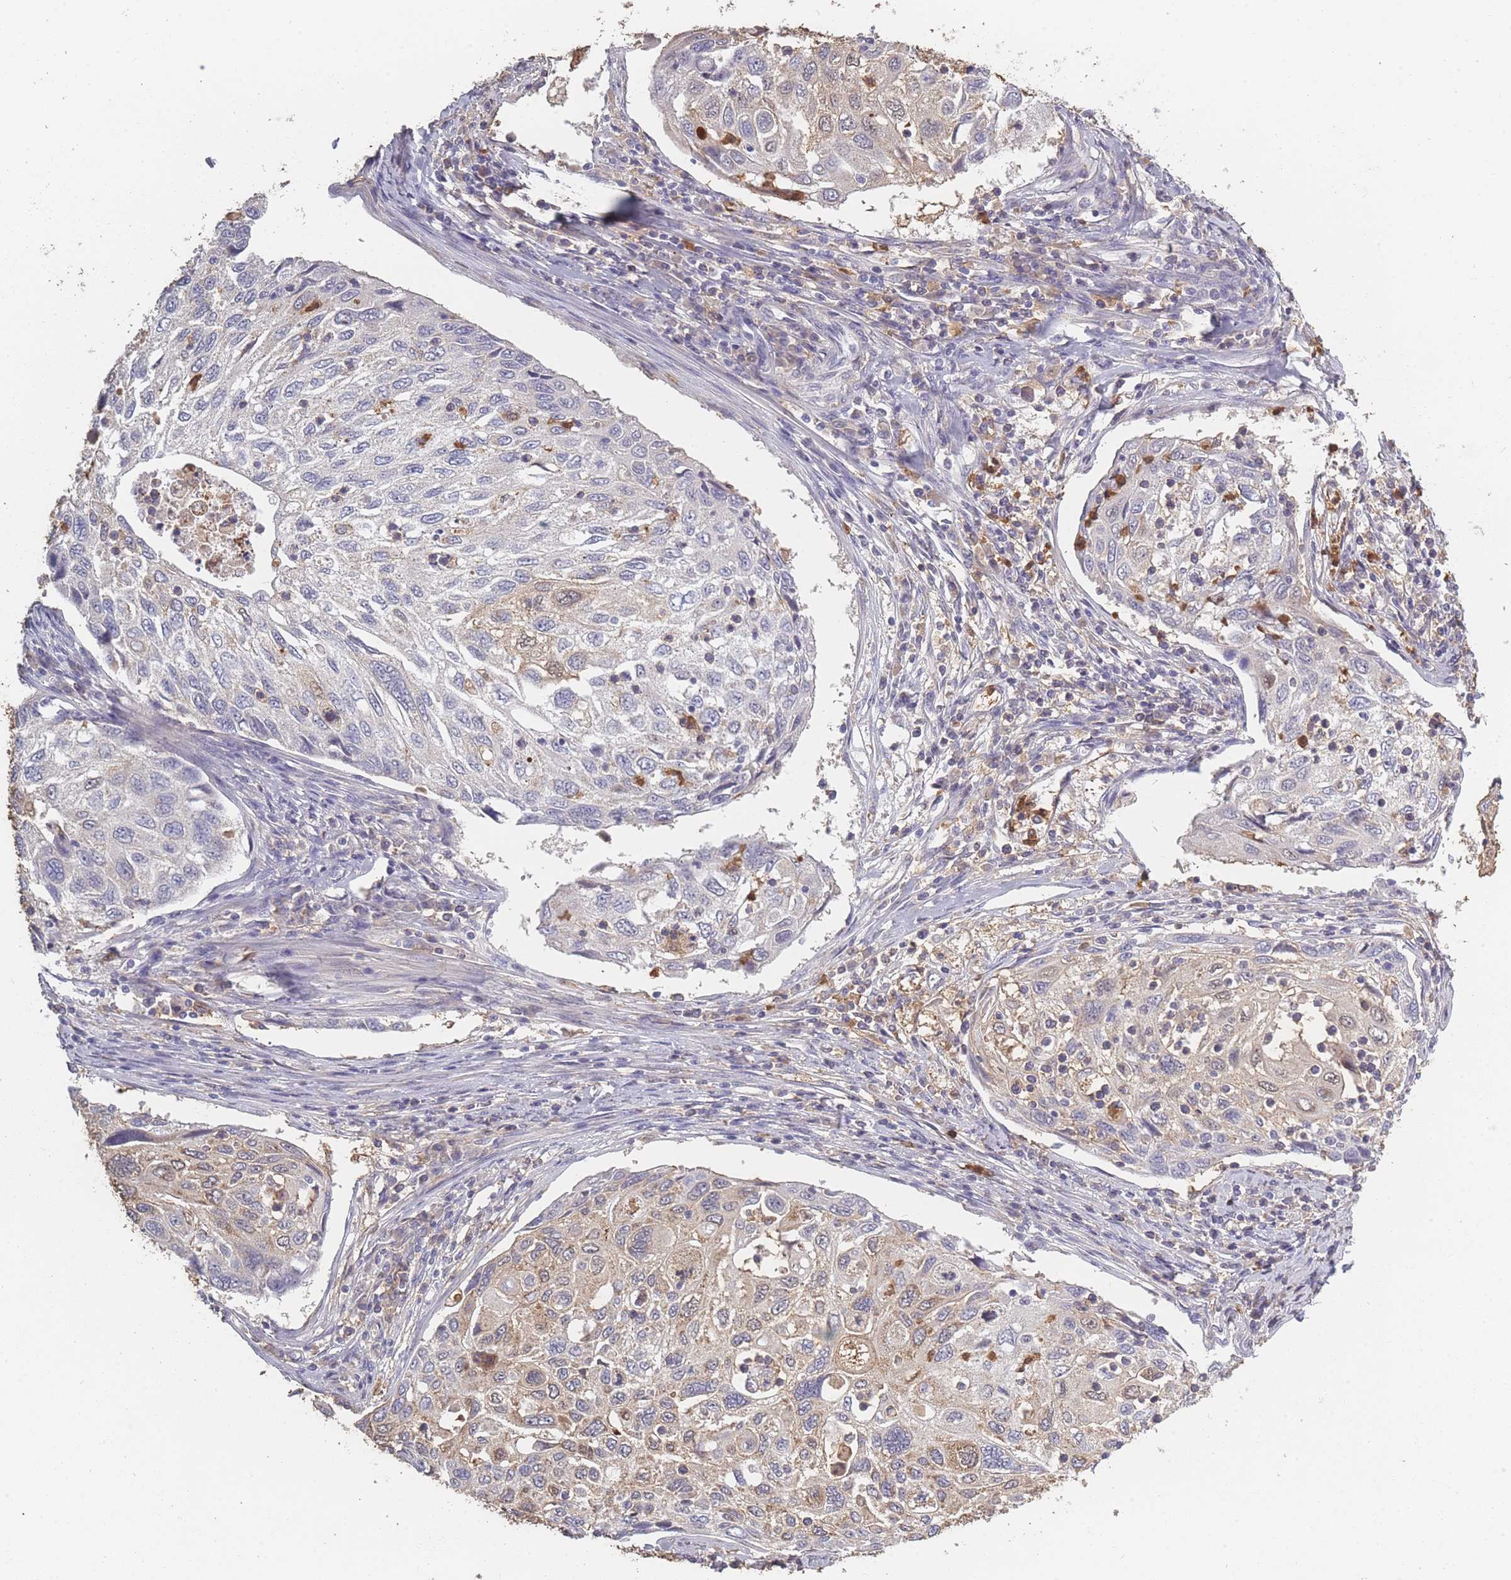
{"staining": {"intensity": "negative", "quantity": "none", "location": "none"}, "tissue": "cervical cancer", "cell_type": "Tumor cells", "image_type": "cancer", "snomed": [{"axis": "morphology", "description": "Squamous cell carcinoma, NOS"}, {"axis": "topography", "description": "Cervix"}], "caption": "A high-resolution image shows IHC staining of squamous cell carcinoma (cervical), which shows no significant staining in tumor cells.", "gene": "BST1", "patient": {"sex": "female", "age": 70}}